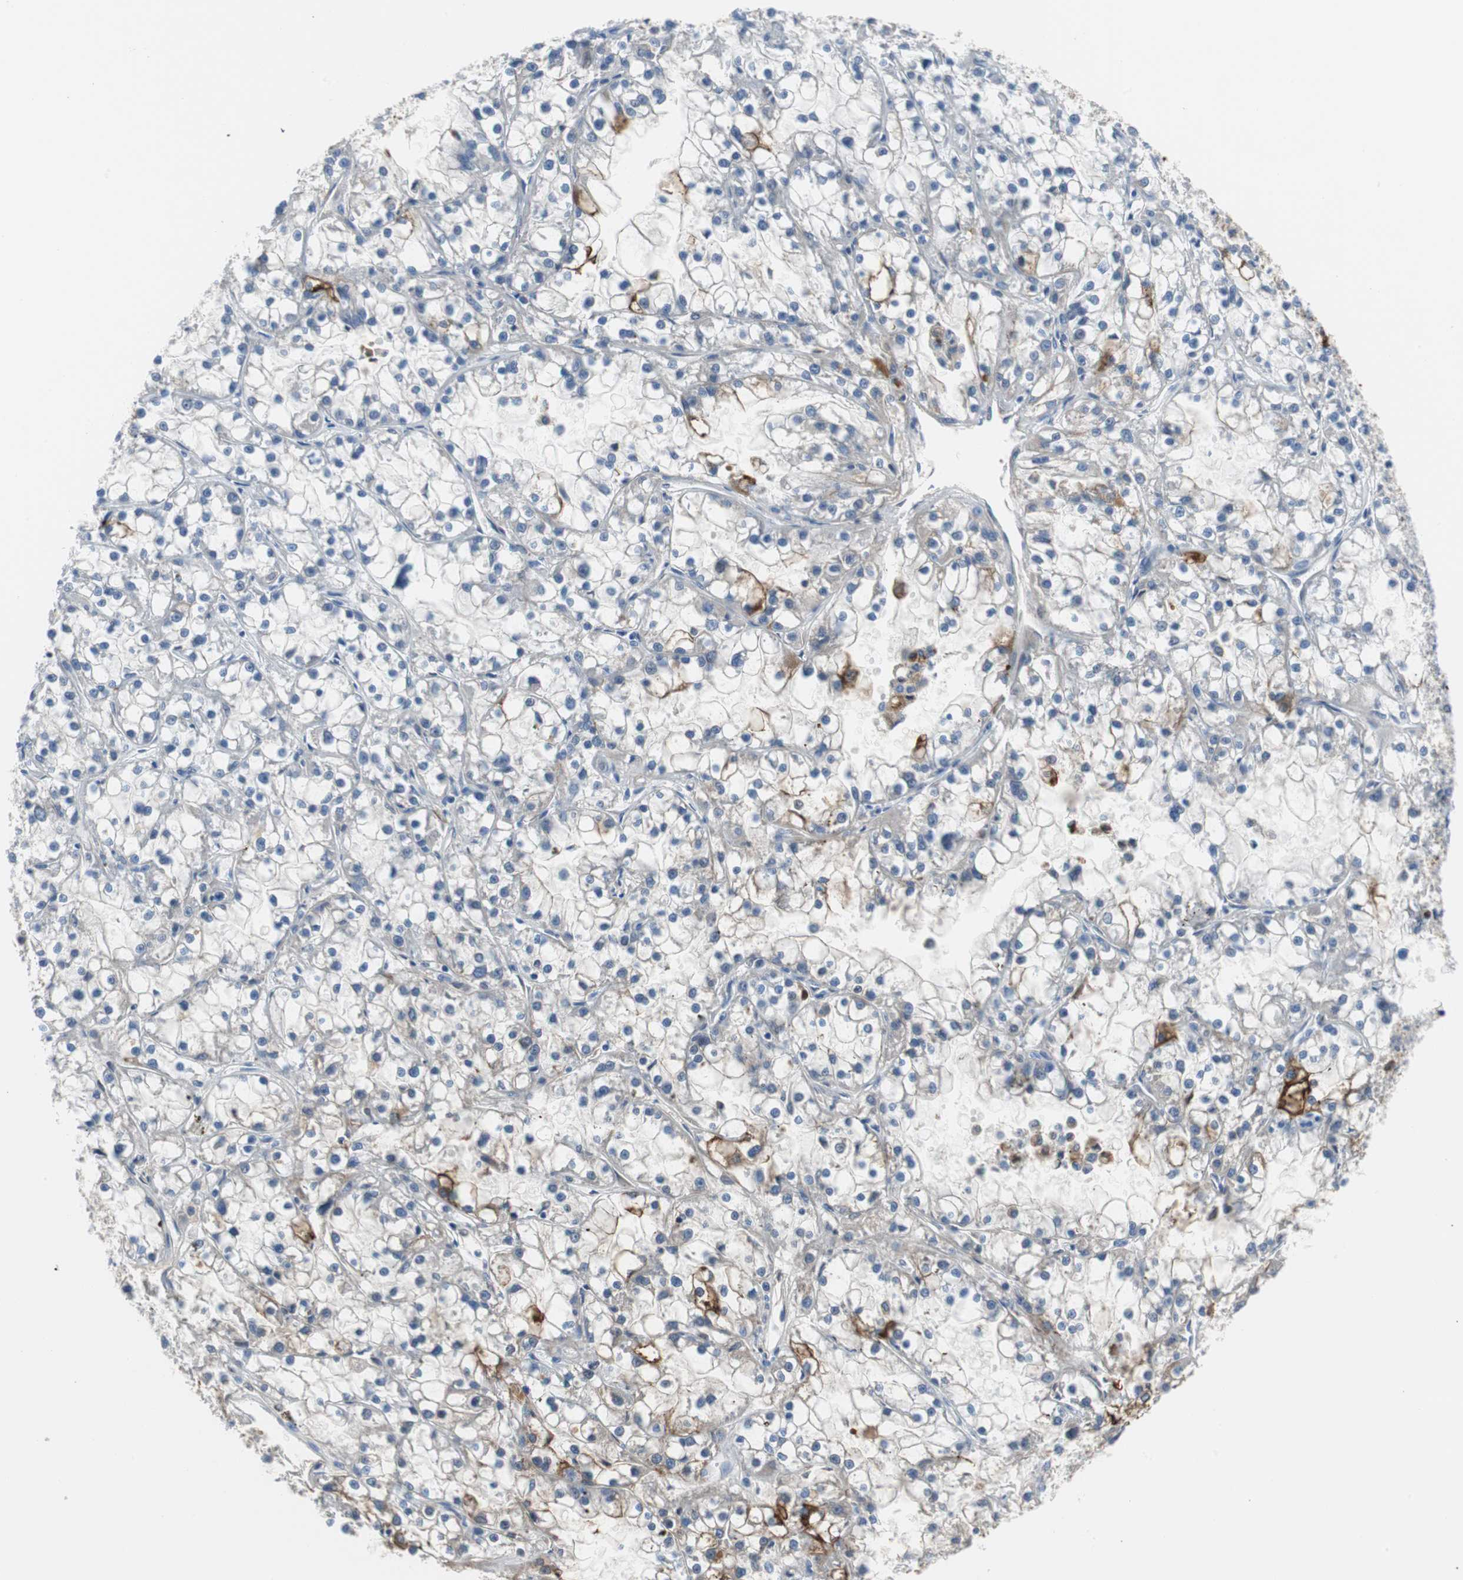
{"staining": {"intensity": "strong", "quantity": "<25%", "location": "cytoplasmic/membranous"}, "tissue": "renal cancer", "cell_type": "Tumor cells", "image_type": "cancer", "snomed": [{"axis": "morphology", "description": "Adenocarcinoma, NOS"}, {"axis": "topography", "description": "Kidney"}], "caption": "Immunohistochemistry (DAB (3,3'-diaminobenzidine)) staining of human renal cancer reveals strong cytoplasmic/membranous protein staining in approximately <25% of tumor cells.", "gene": "APCS", "patient": {"sex": "female", "age": 52}}